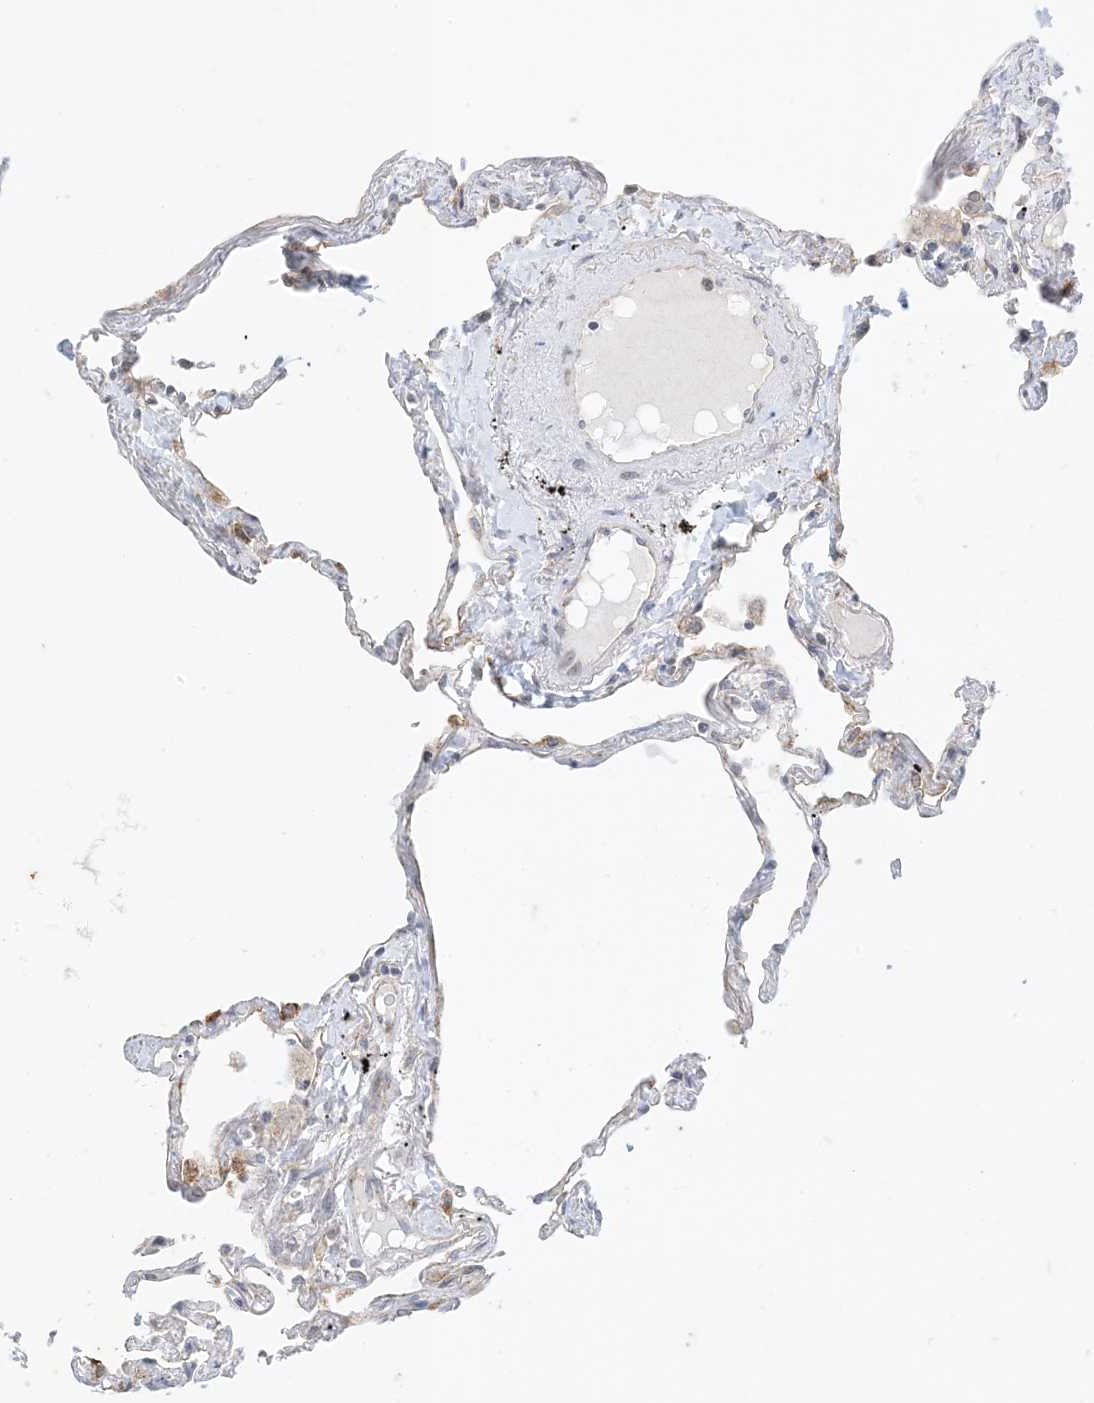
{"staining": {"intensity": "strong", "quantity": "<25%", "location": "cytoplasmic/membranous"}, "tissue": "lung", "cell_type": "Alveolar cells", "image_type": "normal", "snomed": [{"axis": "morphology", "description": "Normal tissue, NOS"}, {"axis": "topography", "description": "Lung"}], "caption": "Protein analysis of unremarkable lung shows strong cytoplasmic/membranous staining in about <25% of alveolar cells.", "gene": "RAC1", "patient": {"sex": "female", "age": 67}}